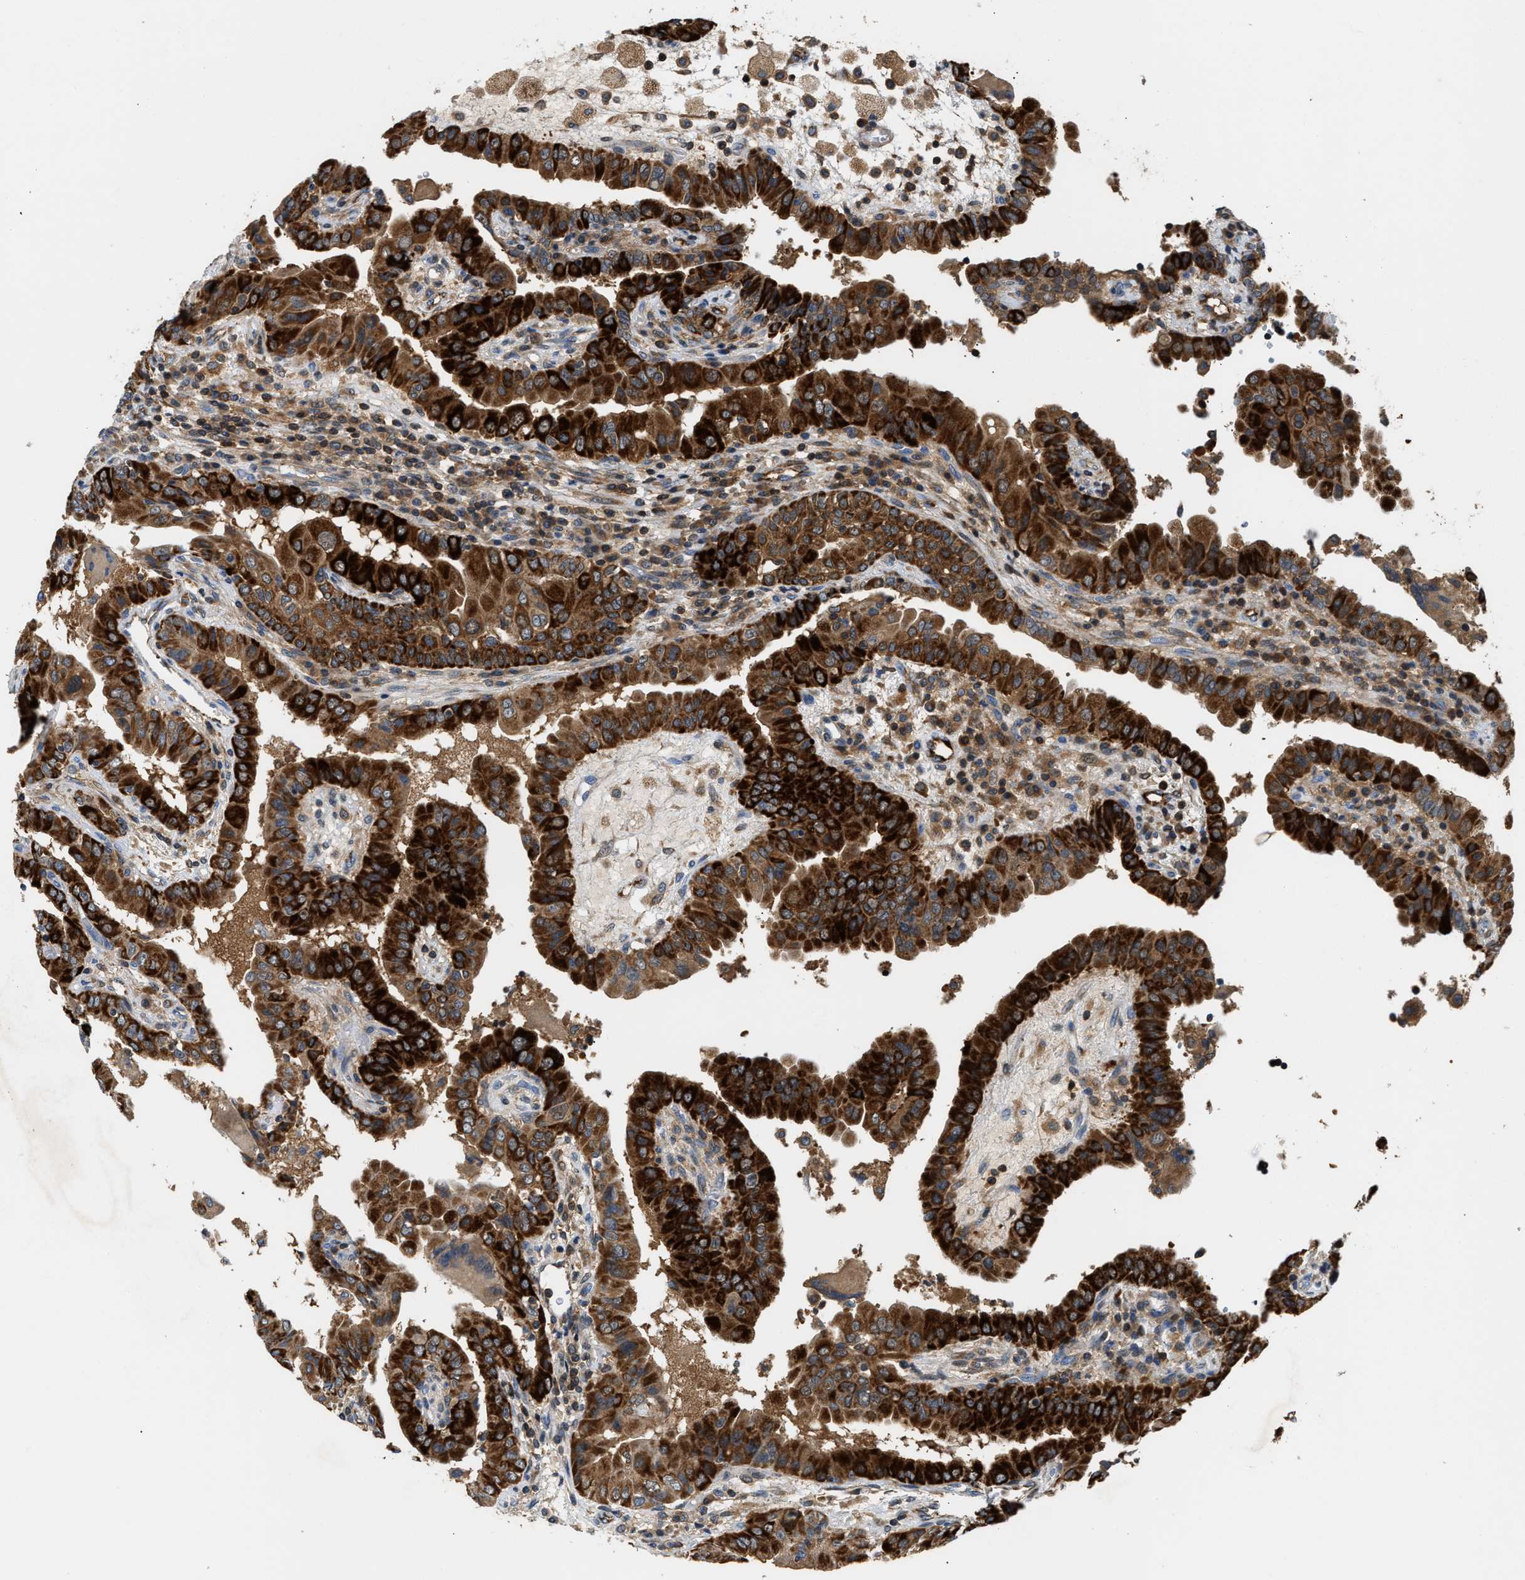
{"staining": {"intensity": "strong", "quantity": ">75%", "location": "cytoplasmic/membranous"}, "tissue": "thyroid cancer", "cell_type": "Tumor cells", "image_type": "cancer", "snomed": [{"axis": "morphology", "description": "Papillary adenocarcinoma, NOS"}, {"axis": "topography", "description": "Thyroid gland"}], "caption": "Thyroid cancer stained with DAB (3,3'-diaminobenzidine) immunohistochemistry displays high levels of strong cytoplasmic/membranous positivity in about >75% of tumor cells.", "gene": "CCM2", "patient": {"sex": "male", "age": 33}}